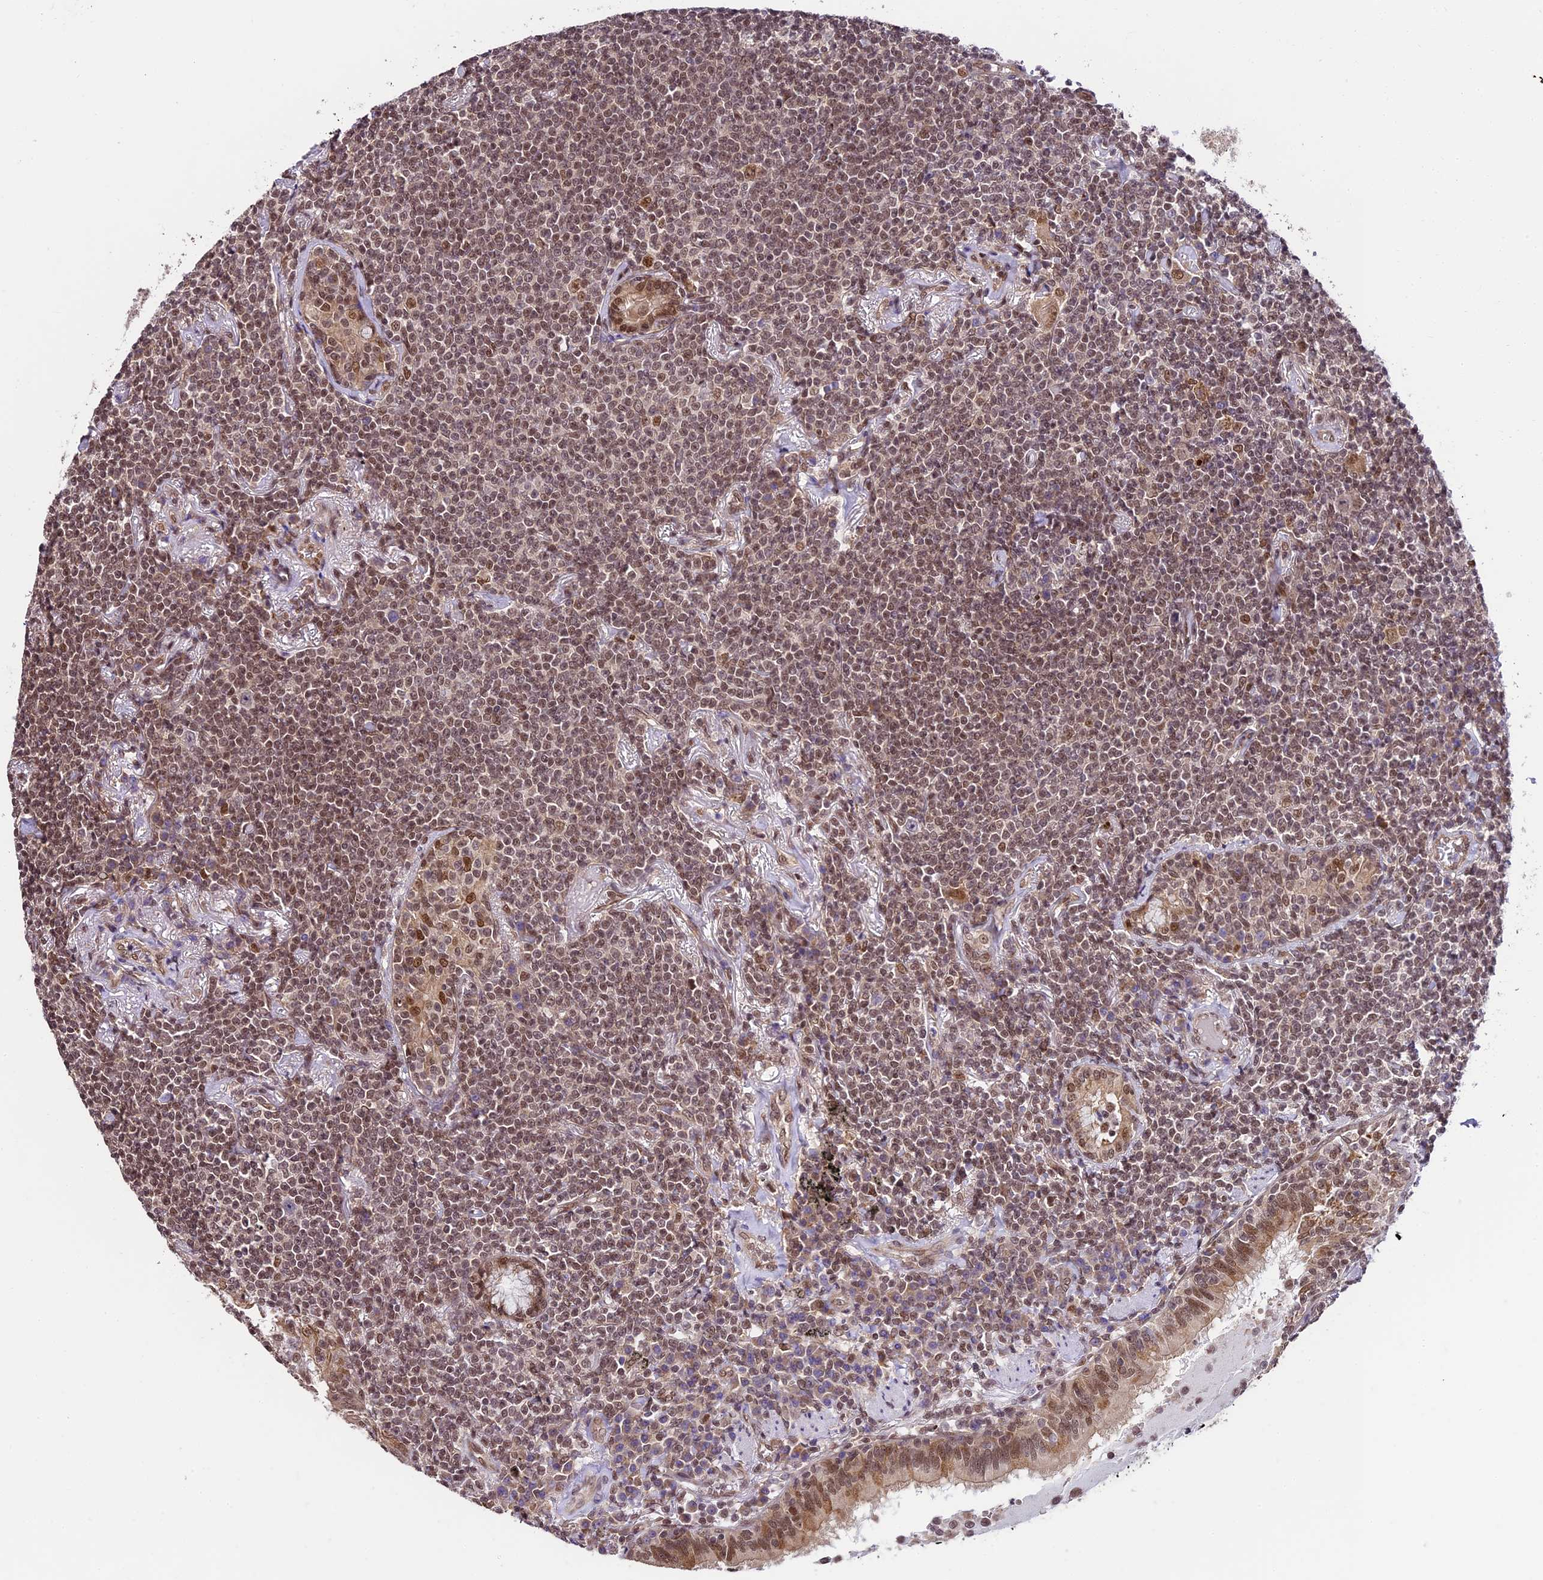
{"staining": {"intensity": "moderate", "quantity": ">75%", "location": "nuclear"}, "tissue": "lymphoma", "cell_type": "Tumor cells", "image_type": "cancer", "snomed": [{"axis": "morphology", "description": "Malignant lymphoma, non-Hodgkin's type, Low grade"}, {"axis": "topography", "description": "Lung"}], "caption": "Lymphoma tissue displays moderate nuclear expression in approximately >75% of tumor cells, visualized by immunohistochemistry. The protein of interest is shown in brown color, while the nuclei are stained blue.", "gene": "TRIM22", "patient": {"sex": "female", "age": 71}}